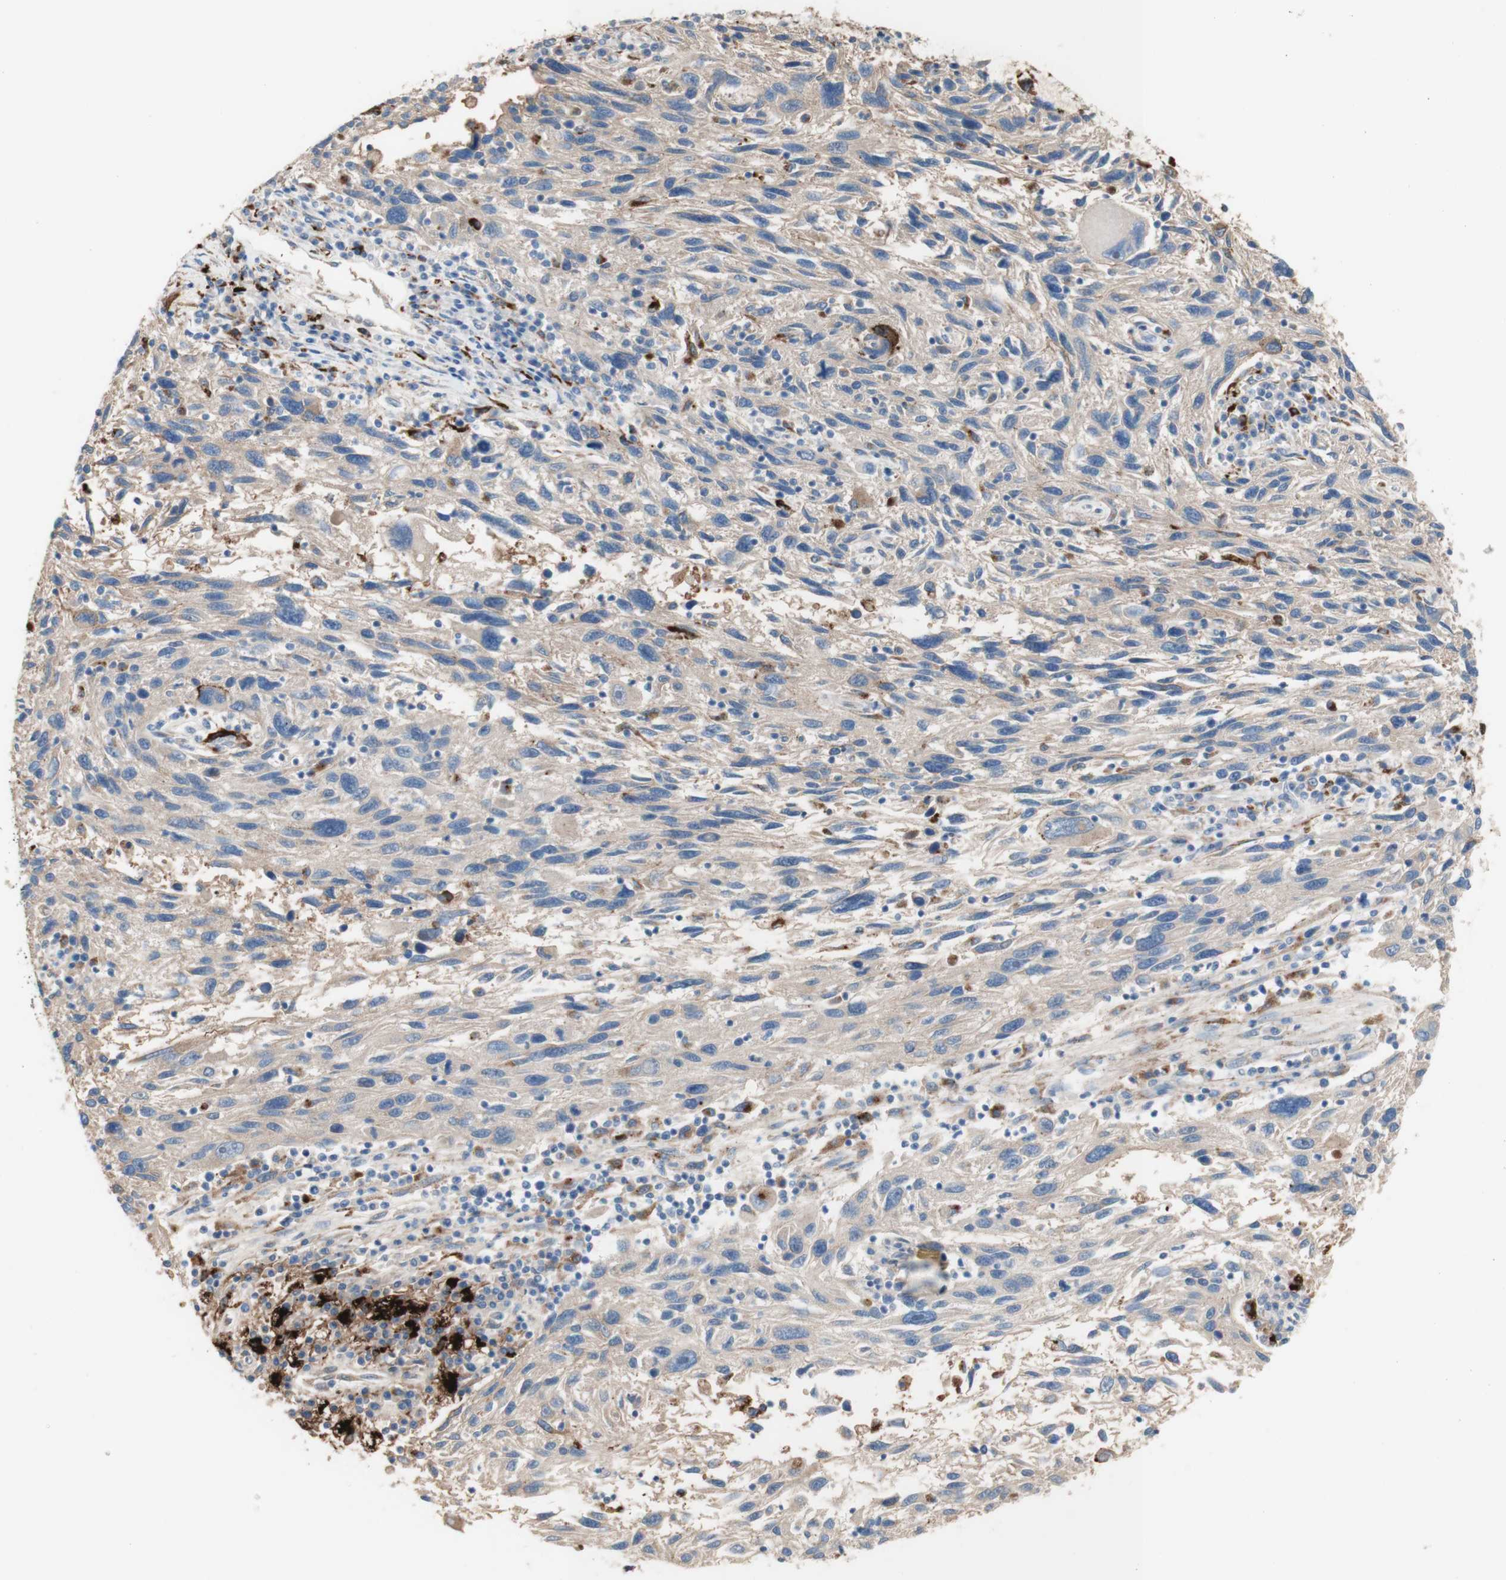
{"staining": {"intensity": "moderate", "quantity": "25%-75%", "location": "cytoplasmic/membranous"}, "tissue": "melanoma", "cell_type": "Tumor cells", "image_type": "cancer", "snomed": [{"axis": "morphology", "description": "Malignant melanoma, NOS"}, {"axis": "topography", "description": "Skin"}], "caption": "Melanoma stained for a protein shows moderate cytoplasmic/membranous positivity in tumor cells. (IHC, brightfield microscopy, high magnification).", "gene": "URB2", "patient": {"sex": "male", "age": 53}}